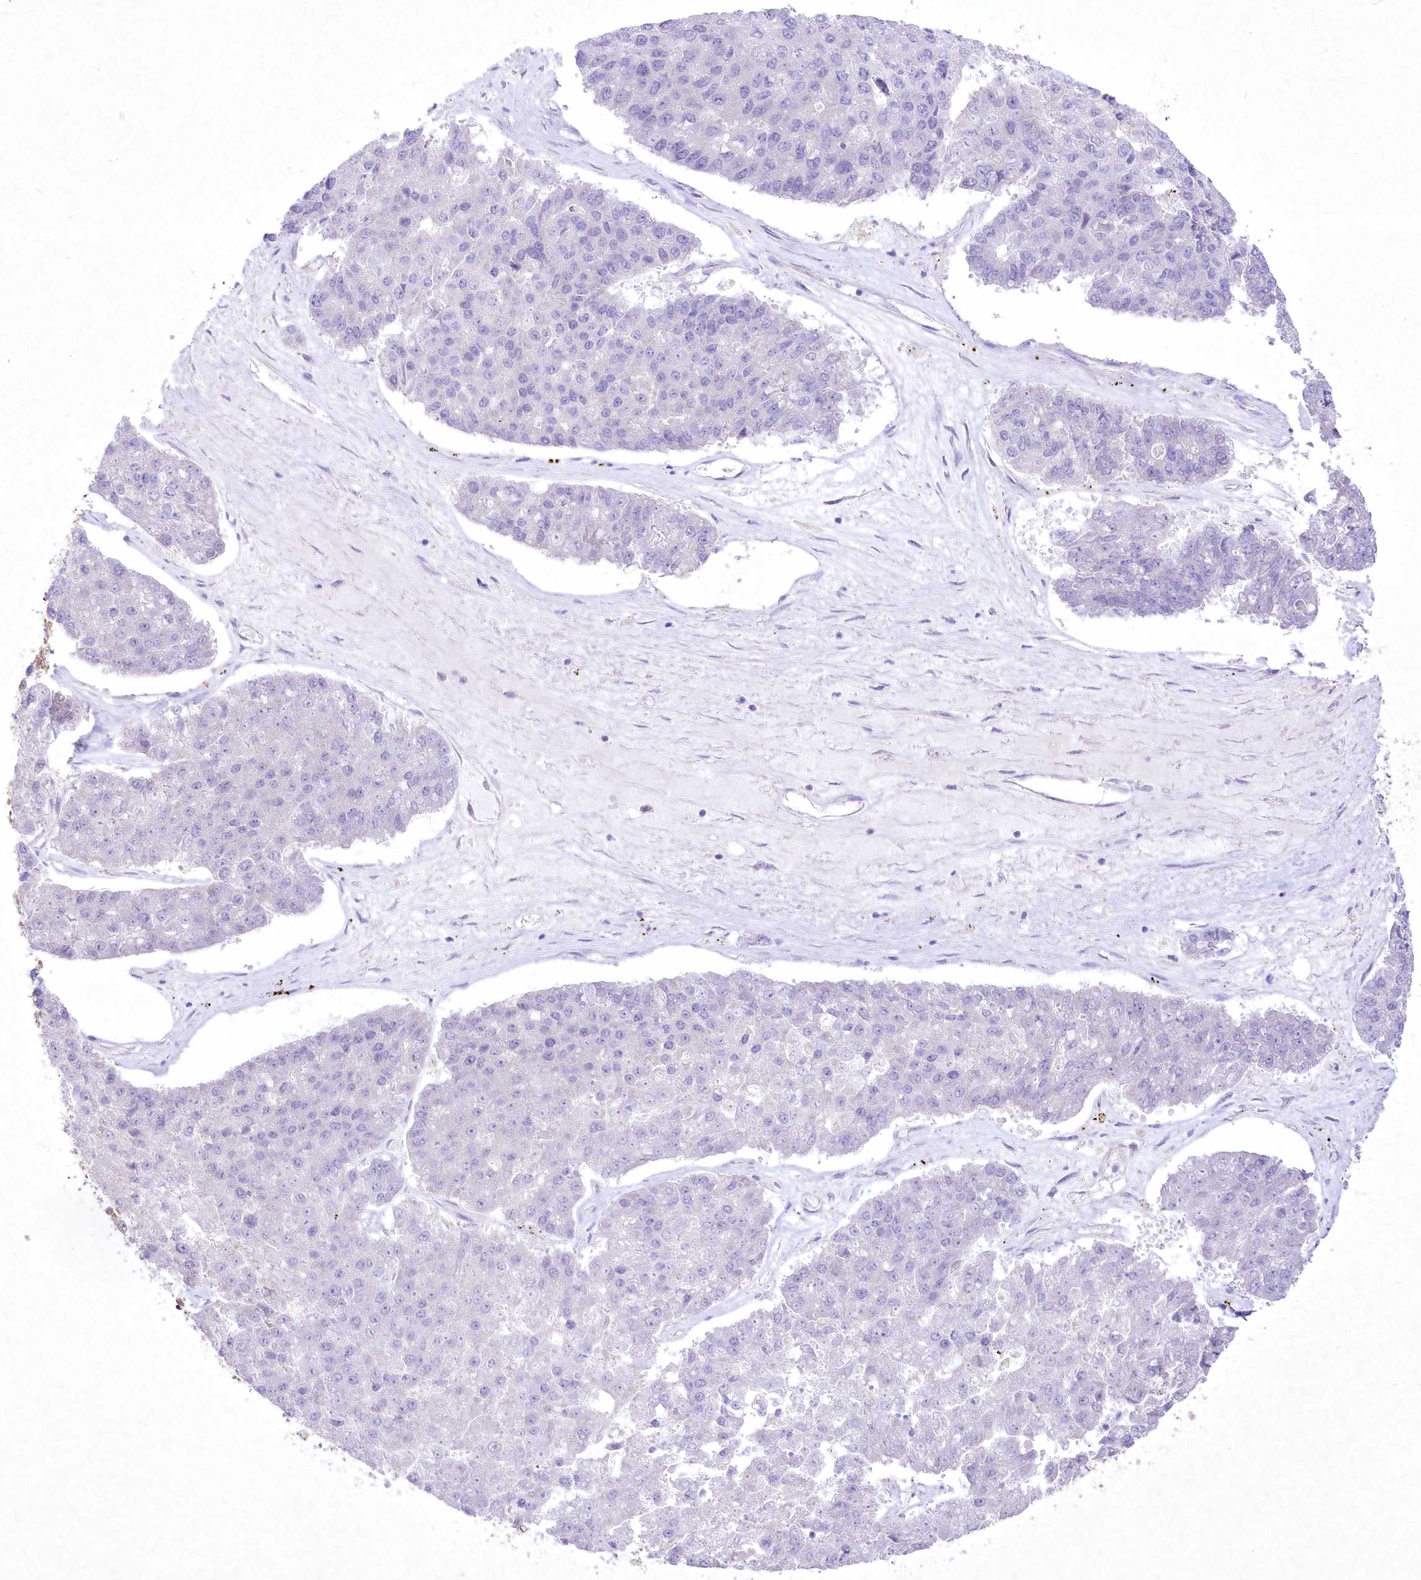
{"staining": {"intensity": "negative", "quantity": "none", "location": "none"}, "tissue": "pancreatic cancer", "cell_type": "Tumor cells", "image_type": "cancer", "snomed": [{"axis": "morphology", "description": "Adenocarcinoma, NOS"}, {"axis": "topography", "description": "Pancreas"}], "caption": "Immunohistochemistry (IHC) of human pancreatic cancer exhibits no expression in tumor cells.", "gene": "ITSN2", "patient": {"sex": "male", "age": 50}}